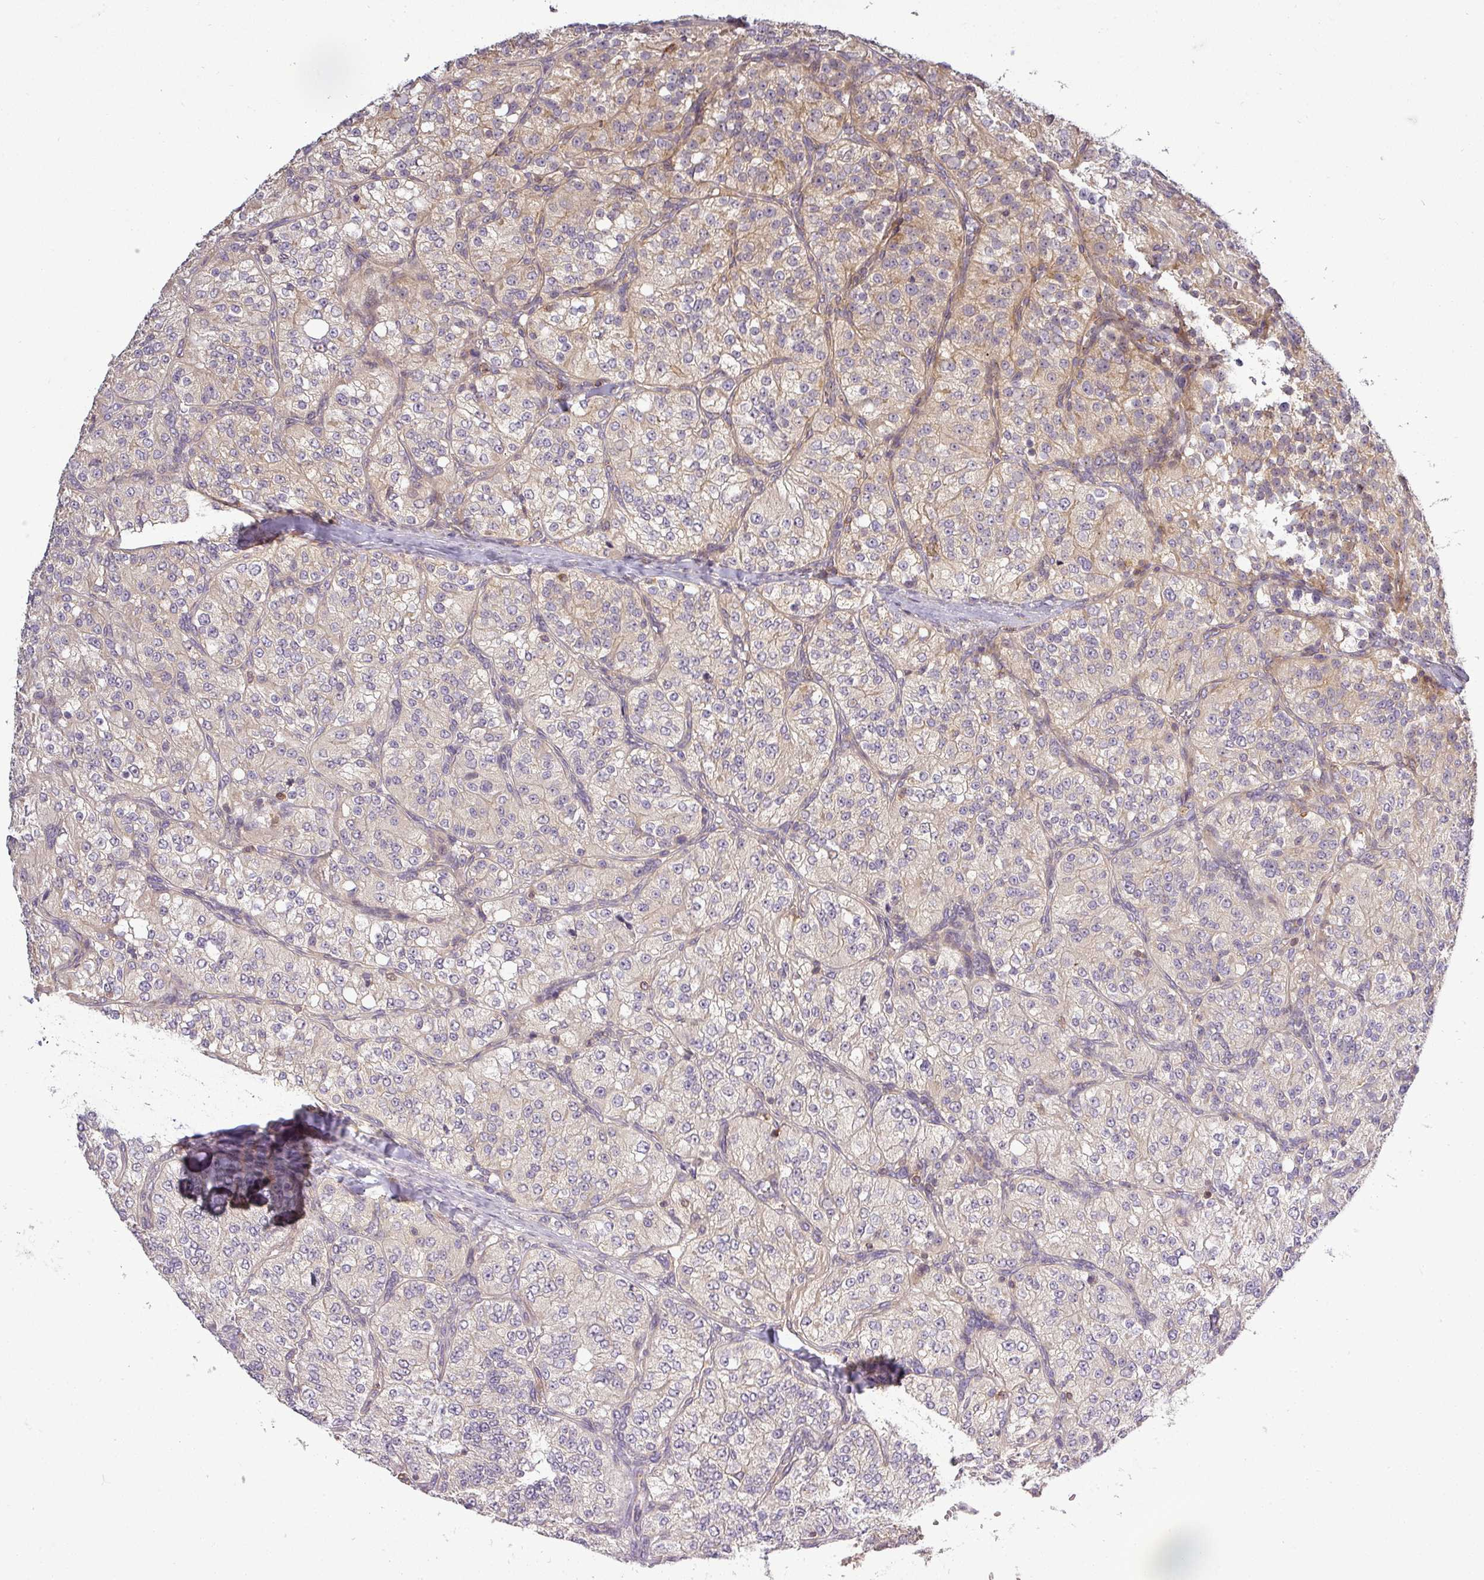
{"staining": {"intensity": "weak", "quantity": "<25%", "location": "cytoplasmic/membranous"}, "tissue": "renal cancer", "cell_type": "Tumor cells", "image_type": "cancer", "snomed": [{"axis": "morphology", "description": "Adenocarcinoma, NOS"}, {"axis": "topography", "description": "Kidney"}], "caption": "Tumor cells show no significant staining in renal cancer (adenocarcinoma). (DAB immunohistochemistry (IHC), high magnification).", "gene": "NIN", "patient": {"sex": "female", "age": 63}}